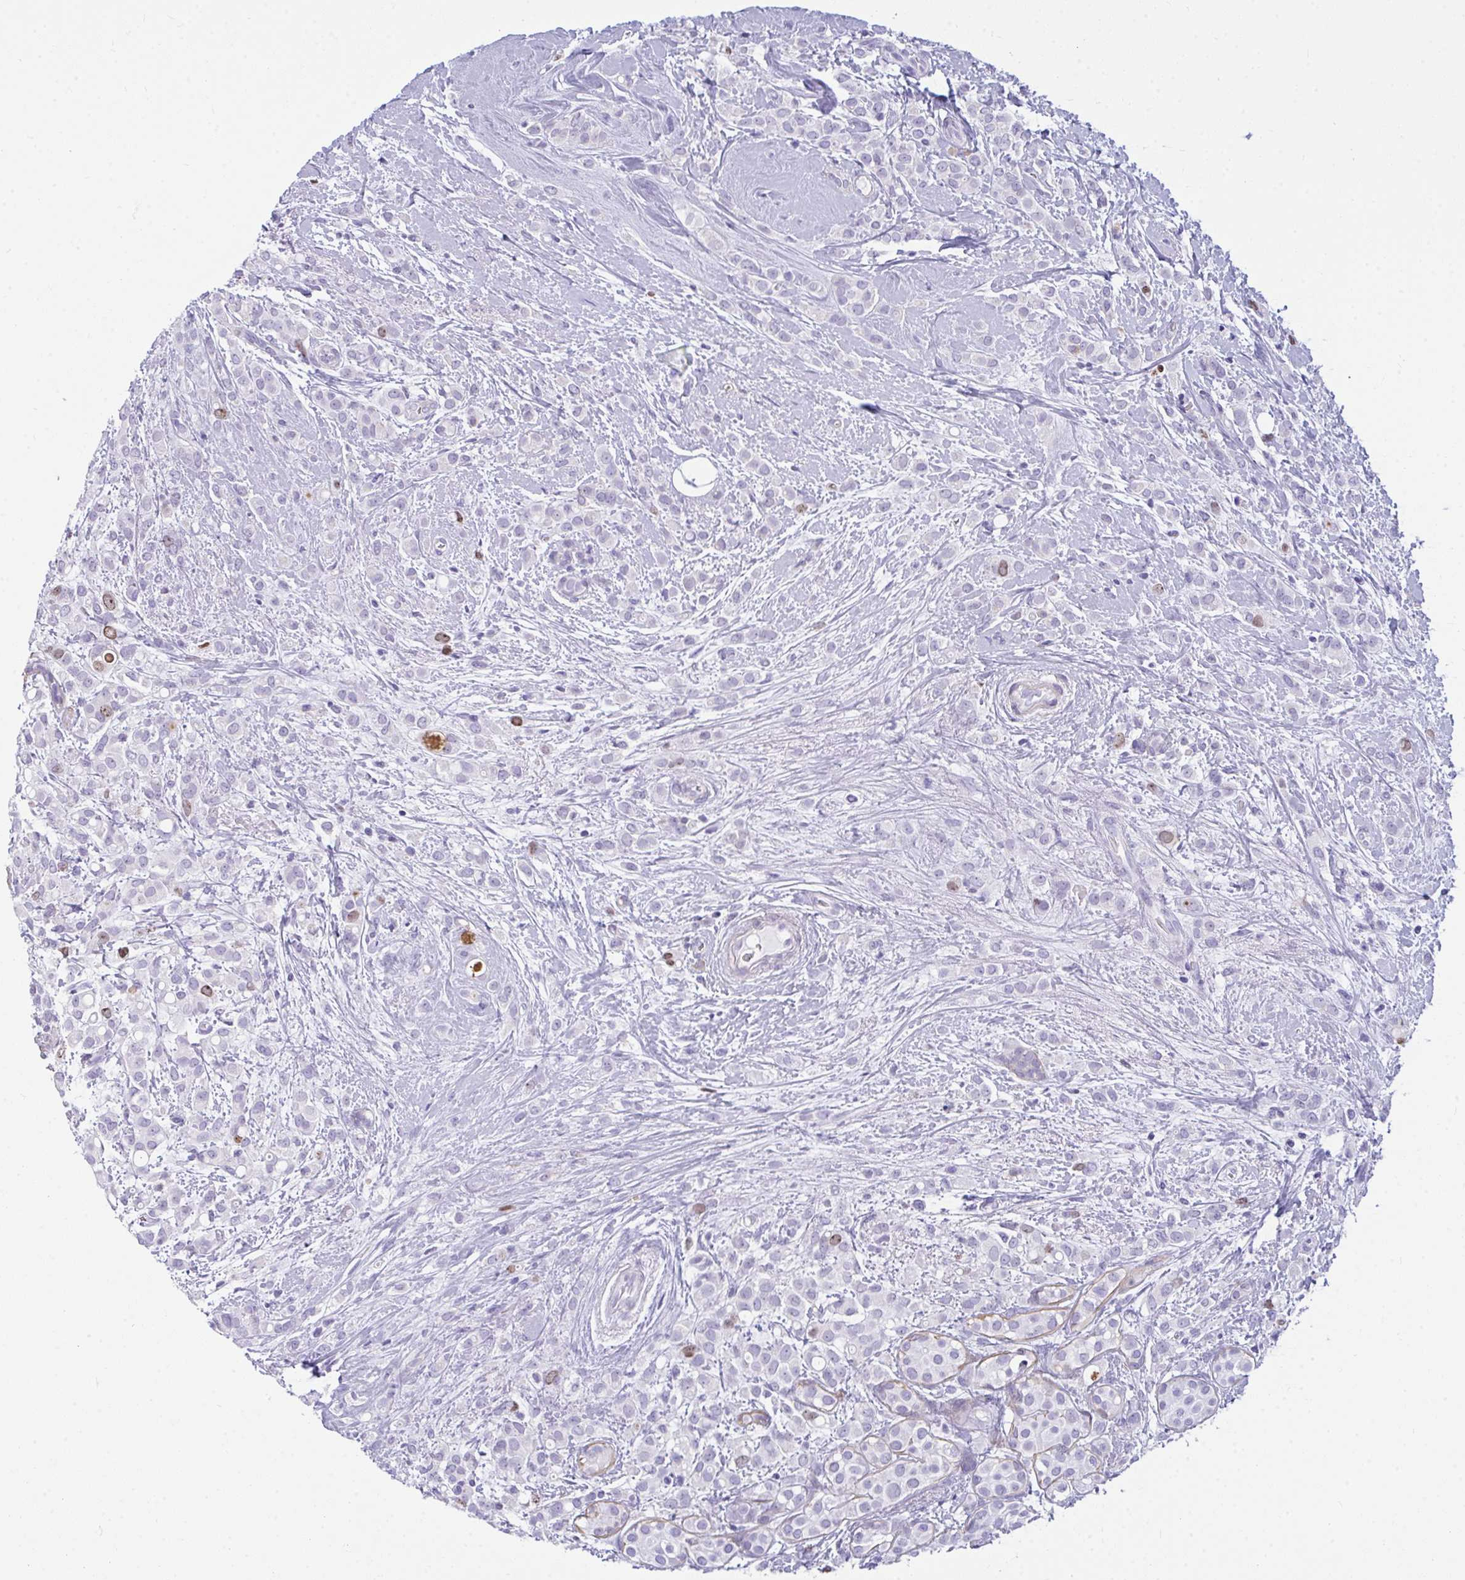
{"staining": {"intensity": "moderate", "quantity": "<25%", "location": "nuclear"}, "tissue": "breast cancer", "cell_type": "Tumor cells", "image_type": "cancer", "snomed": [{"axis": "morphology", "description": "Lobular carcinoma"}, {"axis": "topography", "description": "Breast"}], "caption": "High-magnification brightfield microscopy of lobular carcinoma (breast) stained with DAB (3,3'-diaminobenzidine) (brown) and counterstained with hematoxylin (blue). tumor cells exhibit moderate nuclear expression is present in approximately<25% of cells.", "gene": "SUZ12", "patient": {"sex": "female", "age": 68}}